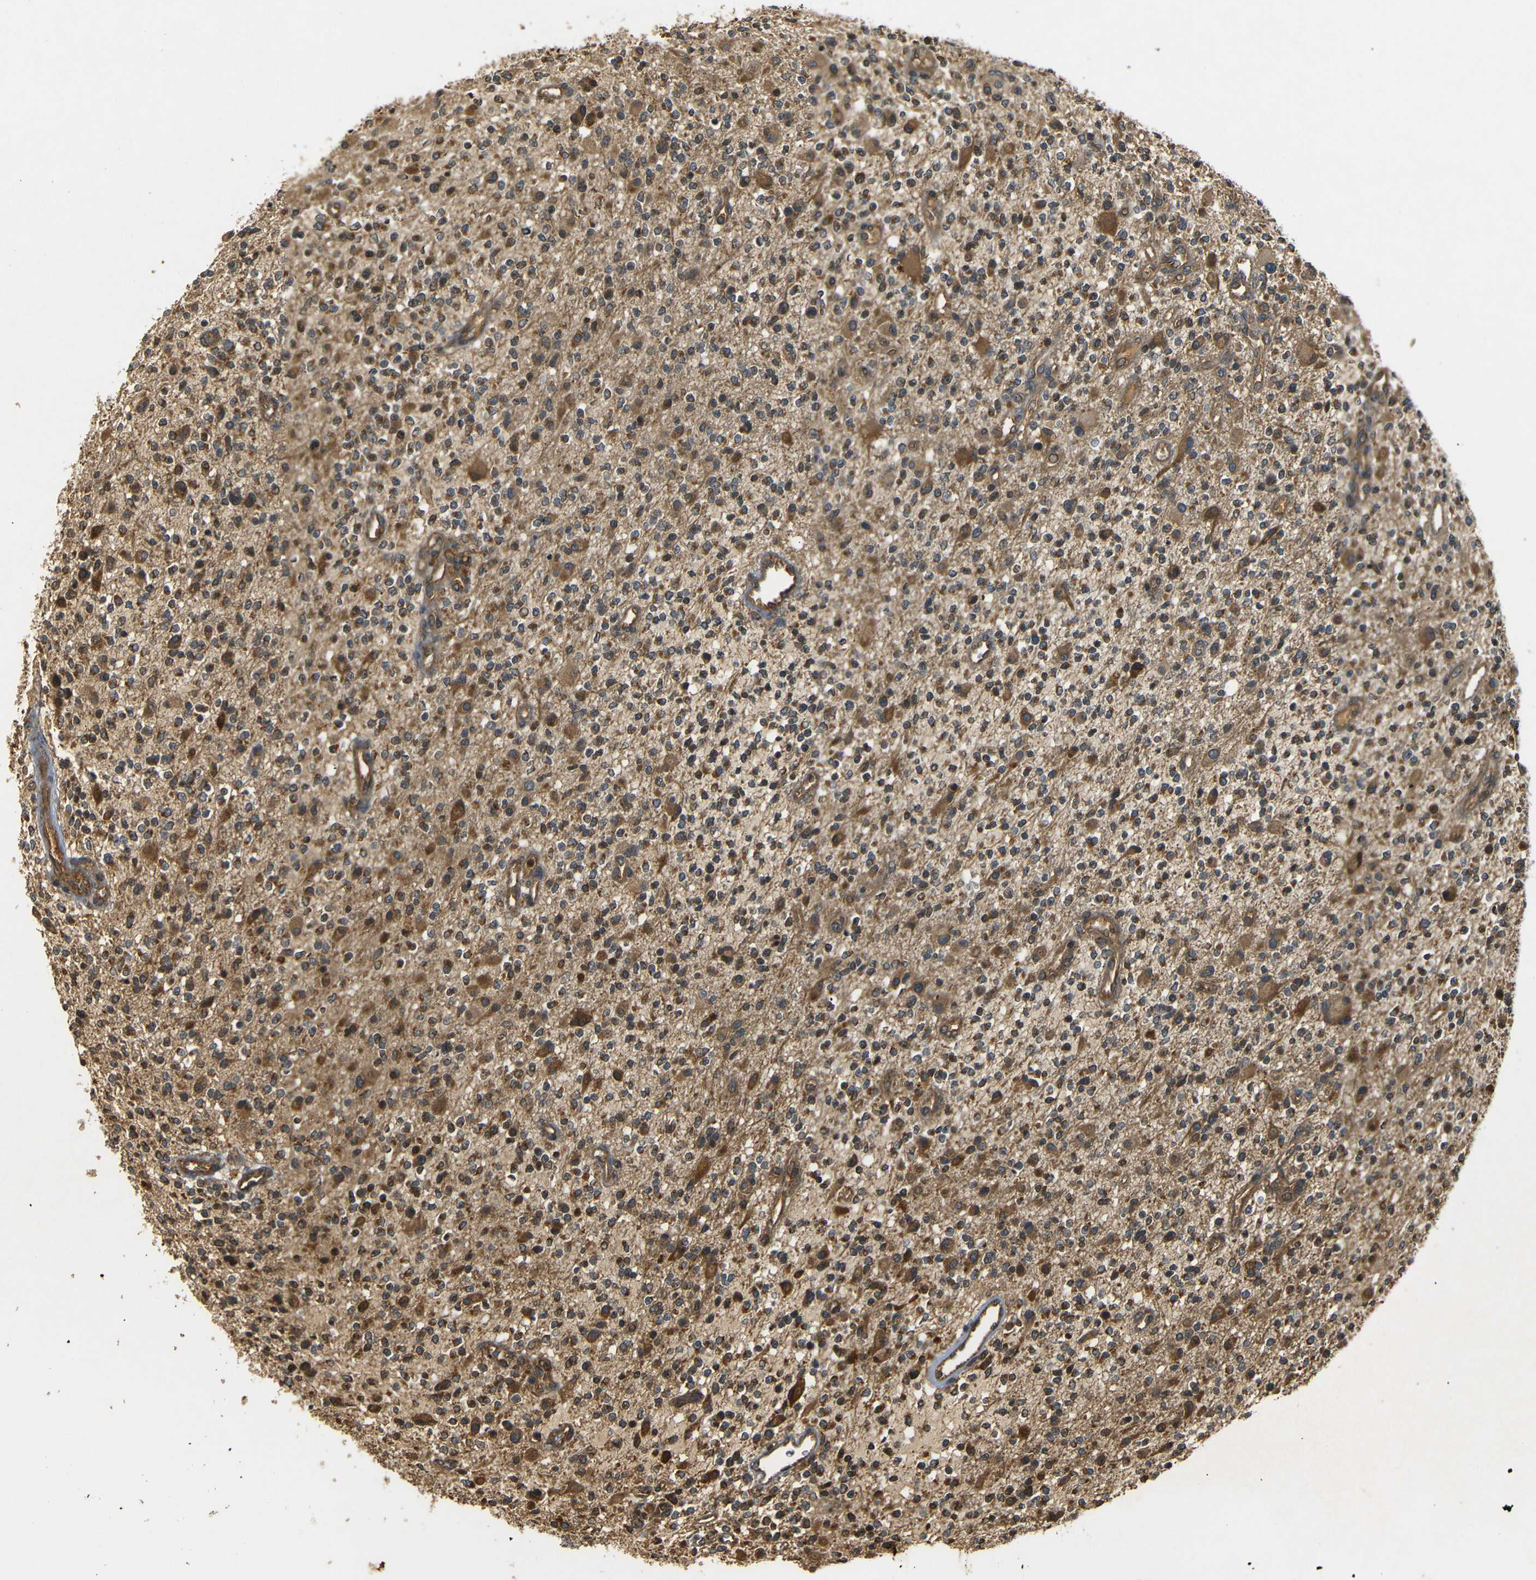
{"staining": {"intensity": "moderate", "quantity": ">75%", "location": "cytoplasmic/membranous"}, "tissue": "glioma", "cell_type": "Tumor cells", "image_type": "cancer", "snomed": [{"axis": "morphology", "description": "Glioma, malignant, High grade"}, {"axis": "topography", "description": "Brain"}], "caption": "Brown immunohistochemical staining in human glioma exhibits moderate cytoplasmic/membranous staining in about >75% of tumor cells.", "gene": "TANK", "patient": {"sex": "male", "age": 48}}